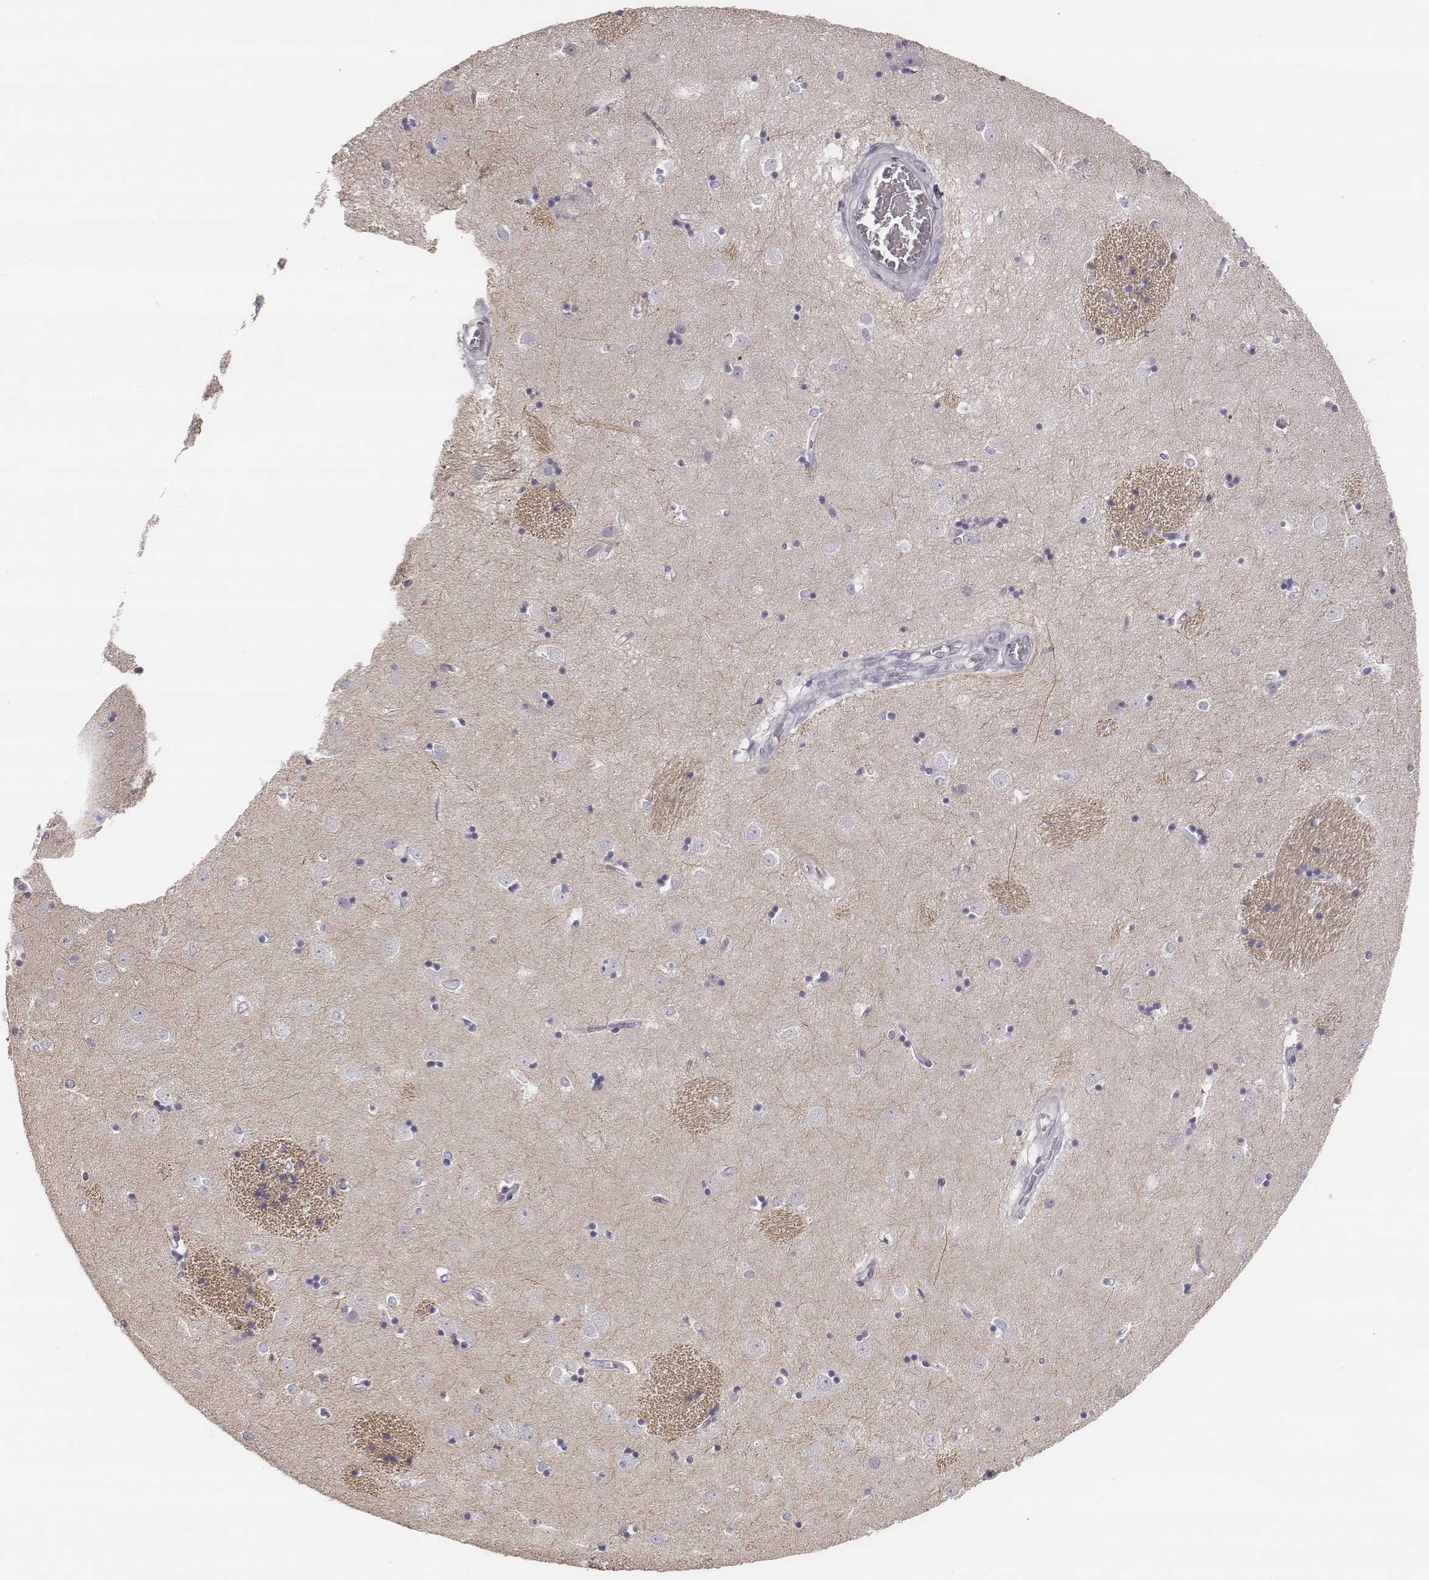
{"staining": {"intensity": "negative", "quantity": "none", "location": "none"}, "tissue": "caudate", "cell_type": "Glial cells", "image_type": "normal", "snomed": [{"axis": "morphology", "description": "Normal tissue, NOS"}, {"axis": "topography", "description": "Lateral ventricle wall"}], "caption": "The histopathology image exhibits no significant staining in glial cells of caudate.", "gene": "KCNJ12", "patient": {"sex": "male", "age": 54}}